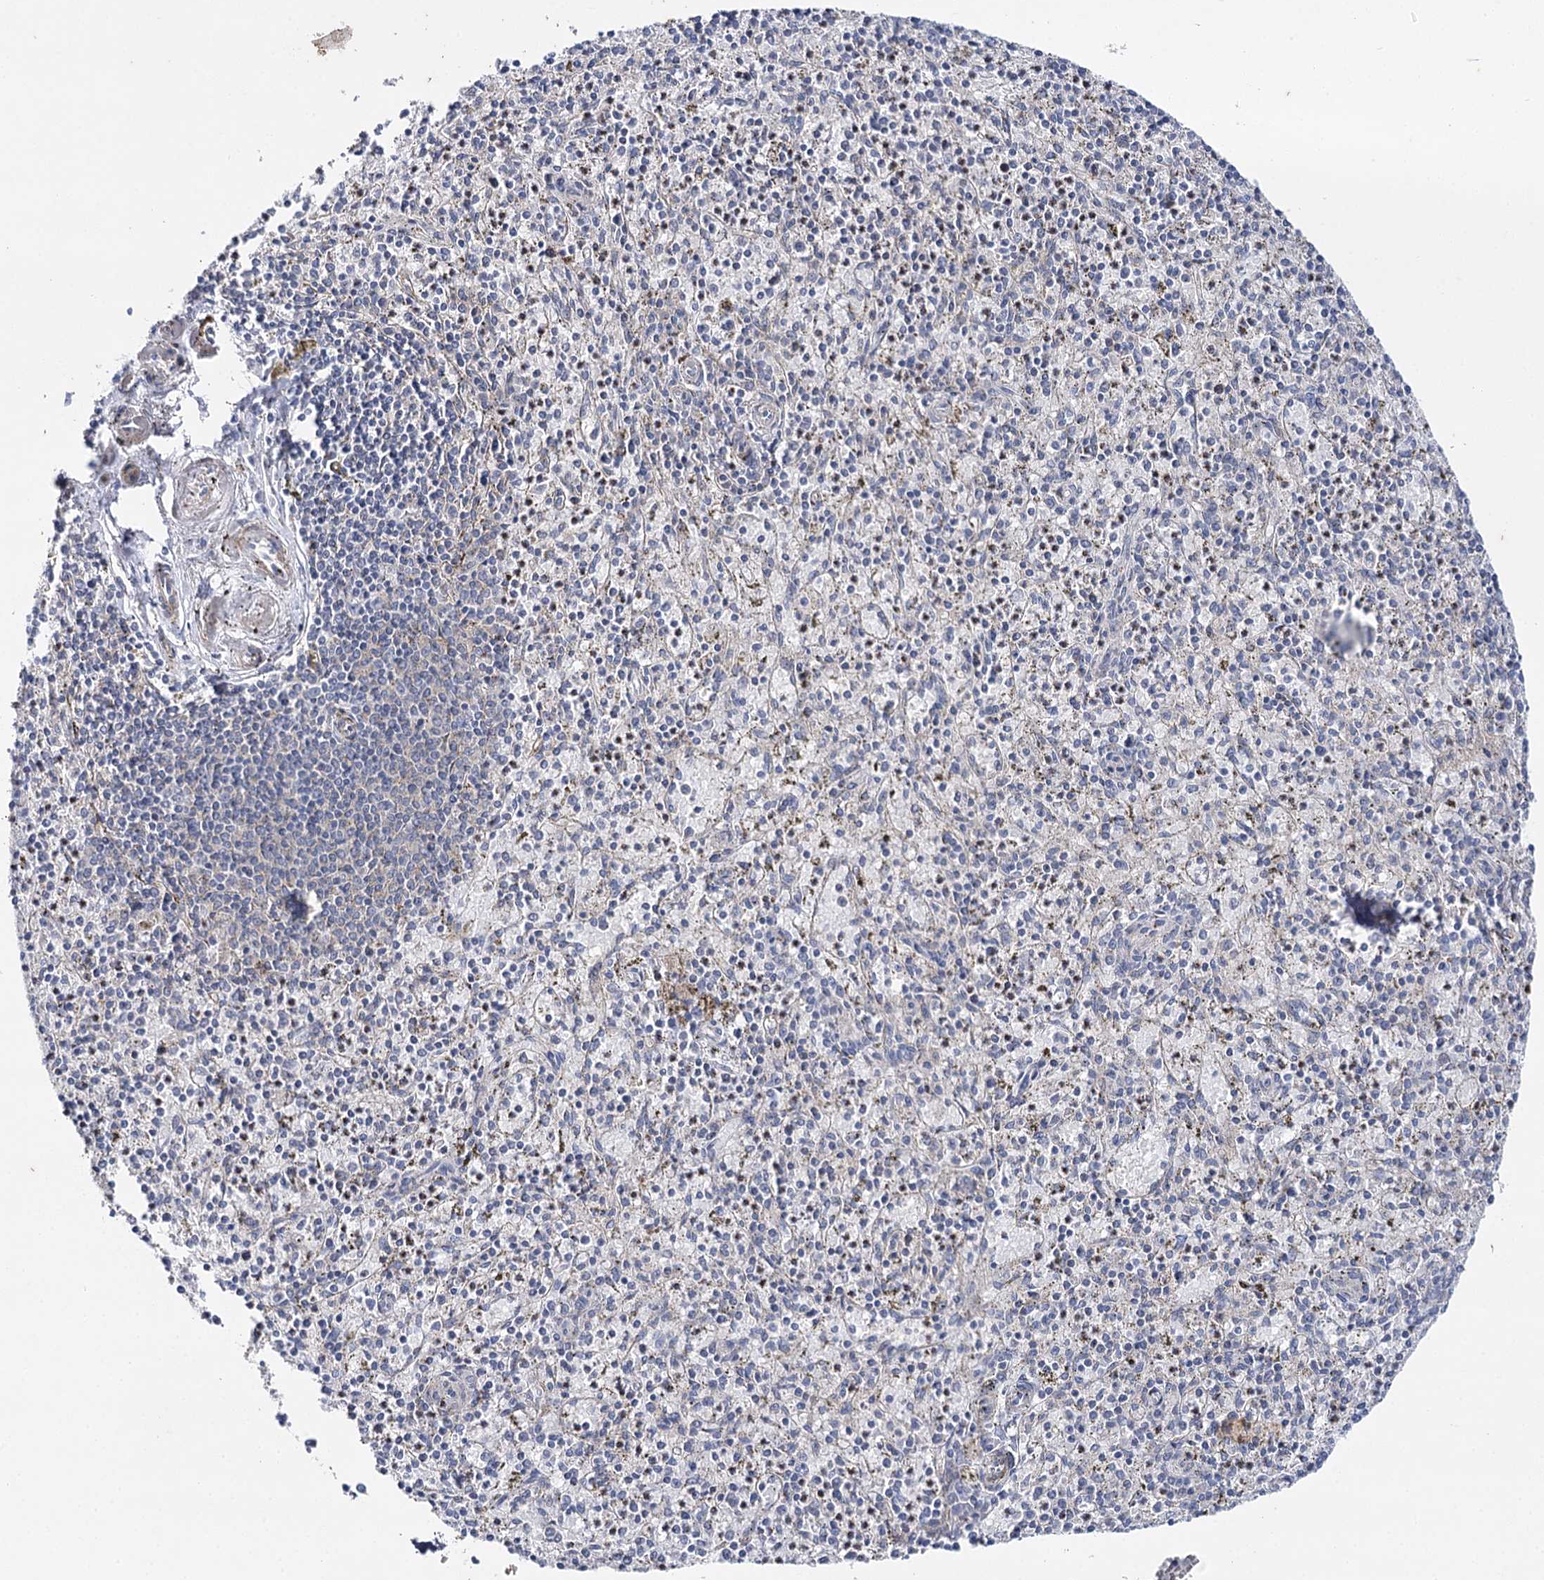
{"staining": {"intensity": "negative", "quantity": "none", "location": "none"}, "tissue": "spleen", "cell_type": "Cells in red pulp", "image_type": "normal", "snomed": [{"axis": "morphology", "description": "Normal tissue, NOS"}, {"axis": "topography", "description": "Spleen"}], "caption": "Immunohistochemistry image of benign spleen: human spleen stained with DAB (3,3'-diaminobenzidine) reveals no significant protein positivity in cells in red pulp.", "gene": "AGXT2", "patient": {"sex": "male", "age": 72}}